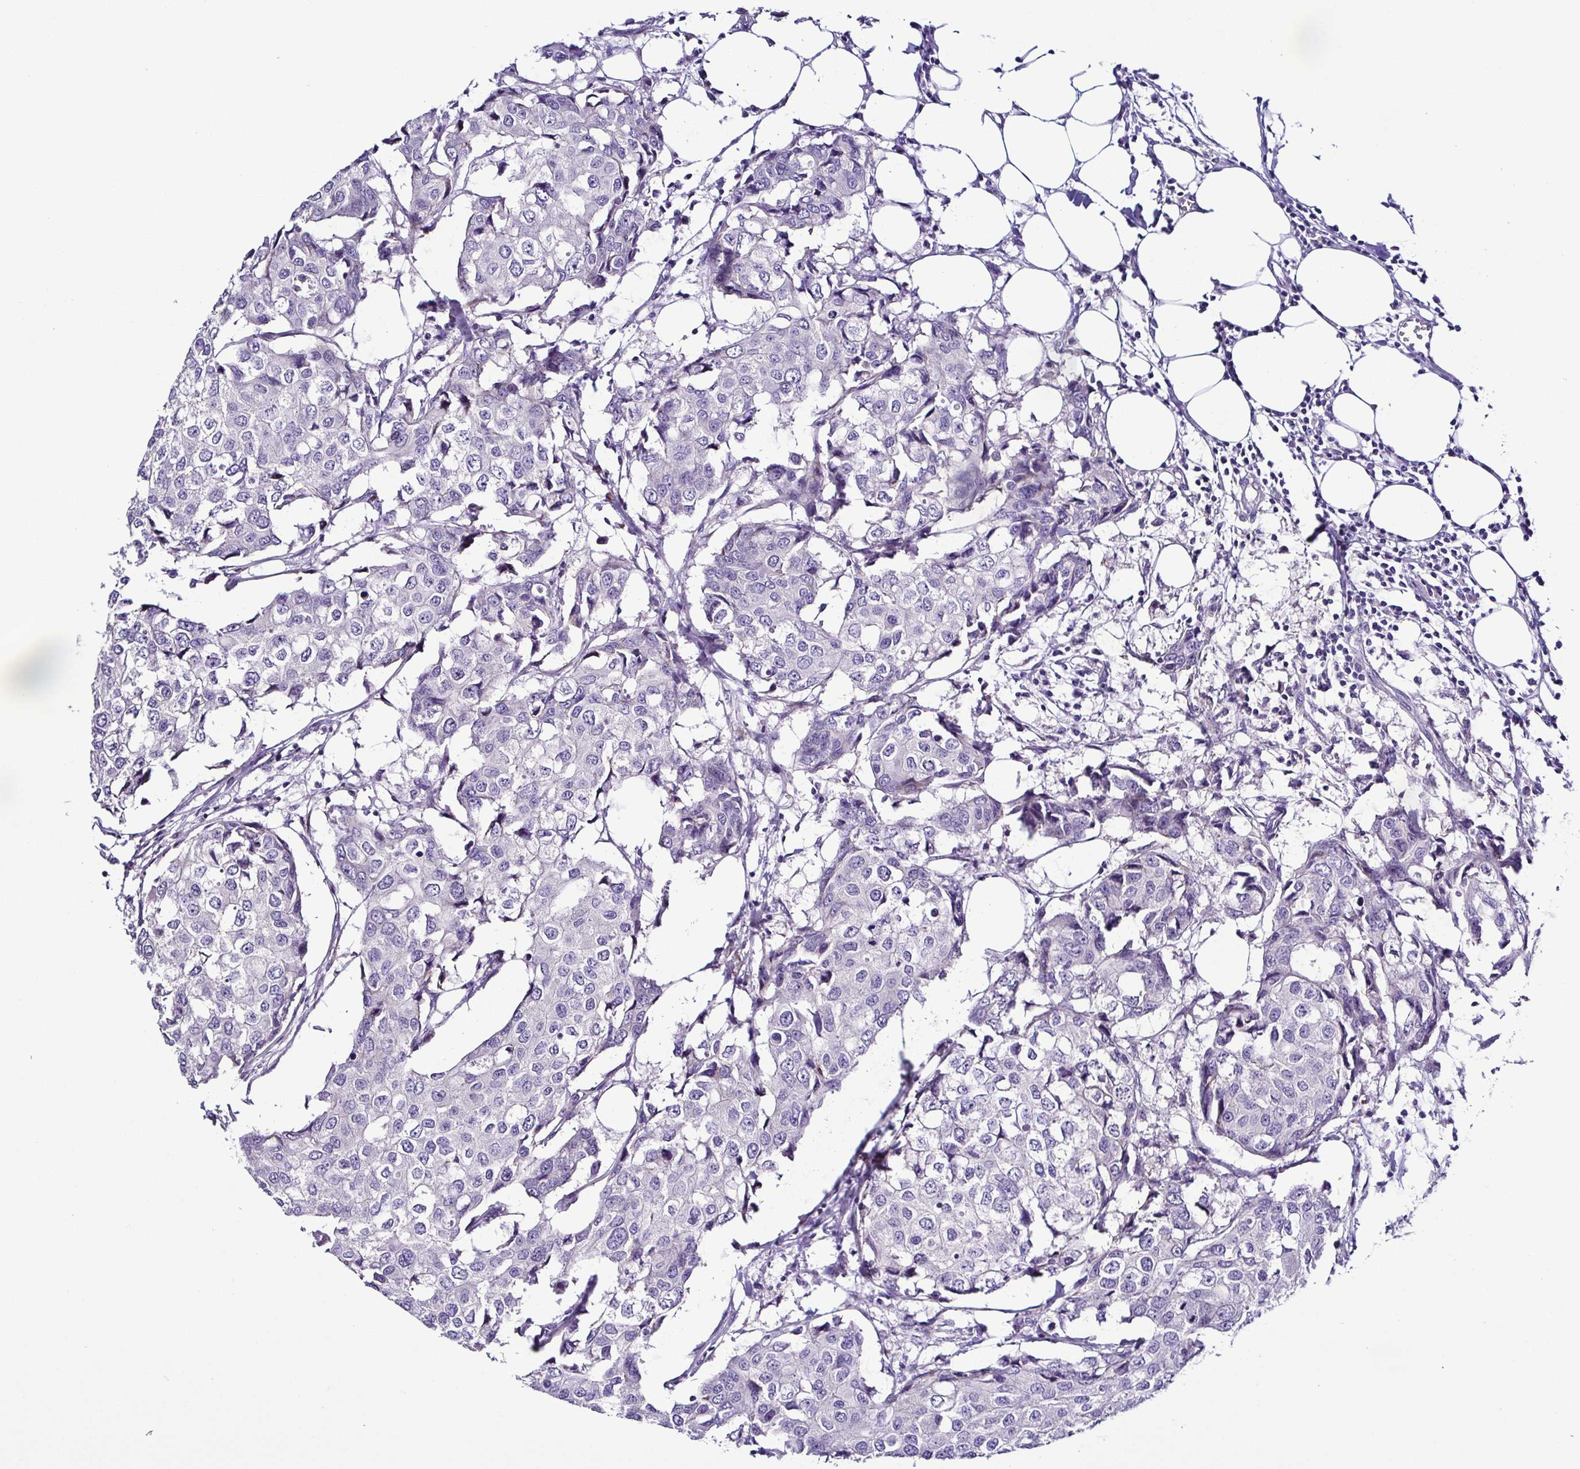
{"staining": {"intensity": "negative", "quantity": "none", "location": "none"}, "tissue": "breast cancer", "cell_type": "Tumor cells", "image_type": "cancer", "snomed": [{"axis": "morphology", "description": "Duct carcinoma"}, {"axis": "topography", "description": "Breast"}], "caption": "Immunohistochemical staining of human breast infiltrating ductal carcinoma shows no significant positivity in tumor cells. (Immunohistochemistry, brightfield microscopy, high magnification).", "gene": "SRL", "patient": {"sex": "female", "age": 27}}